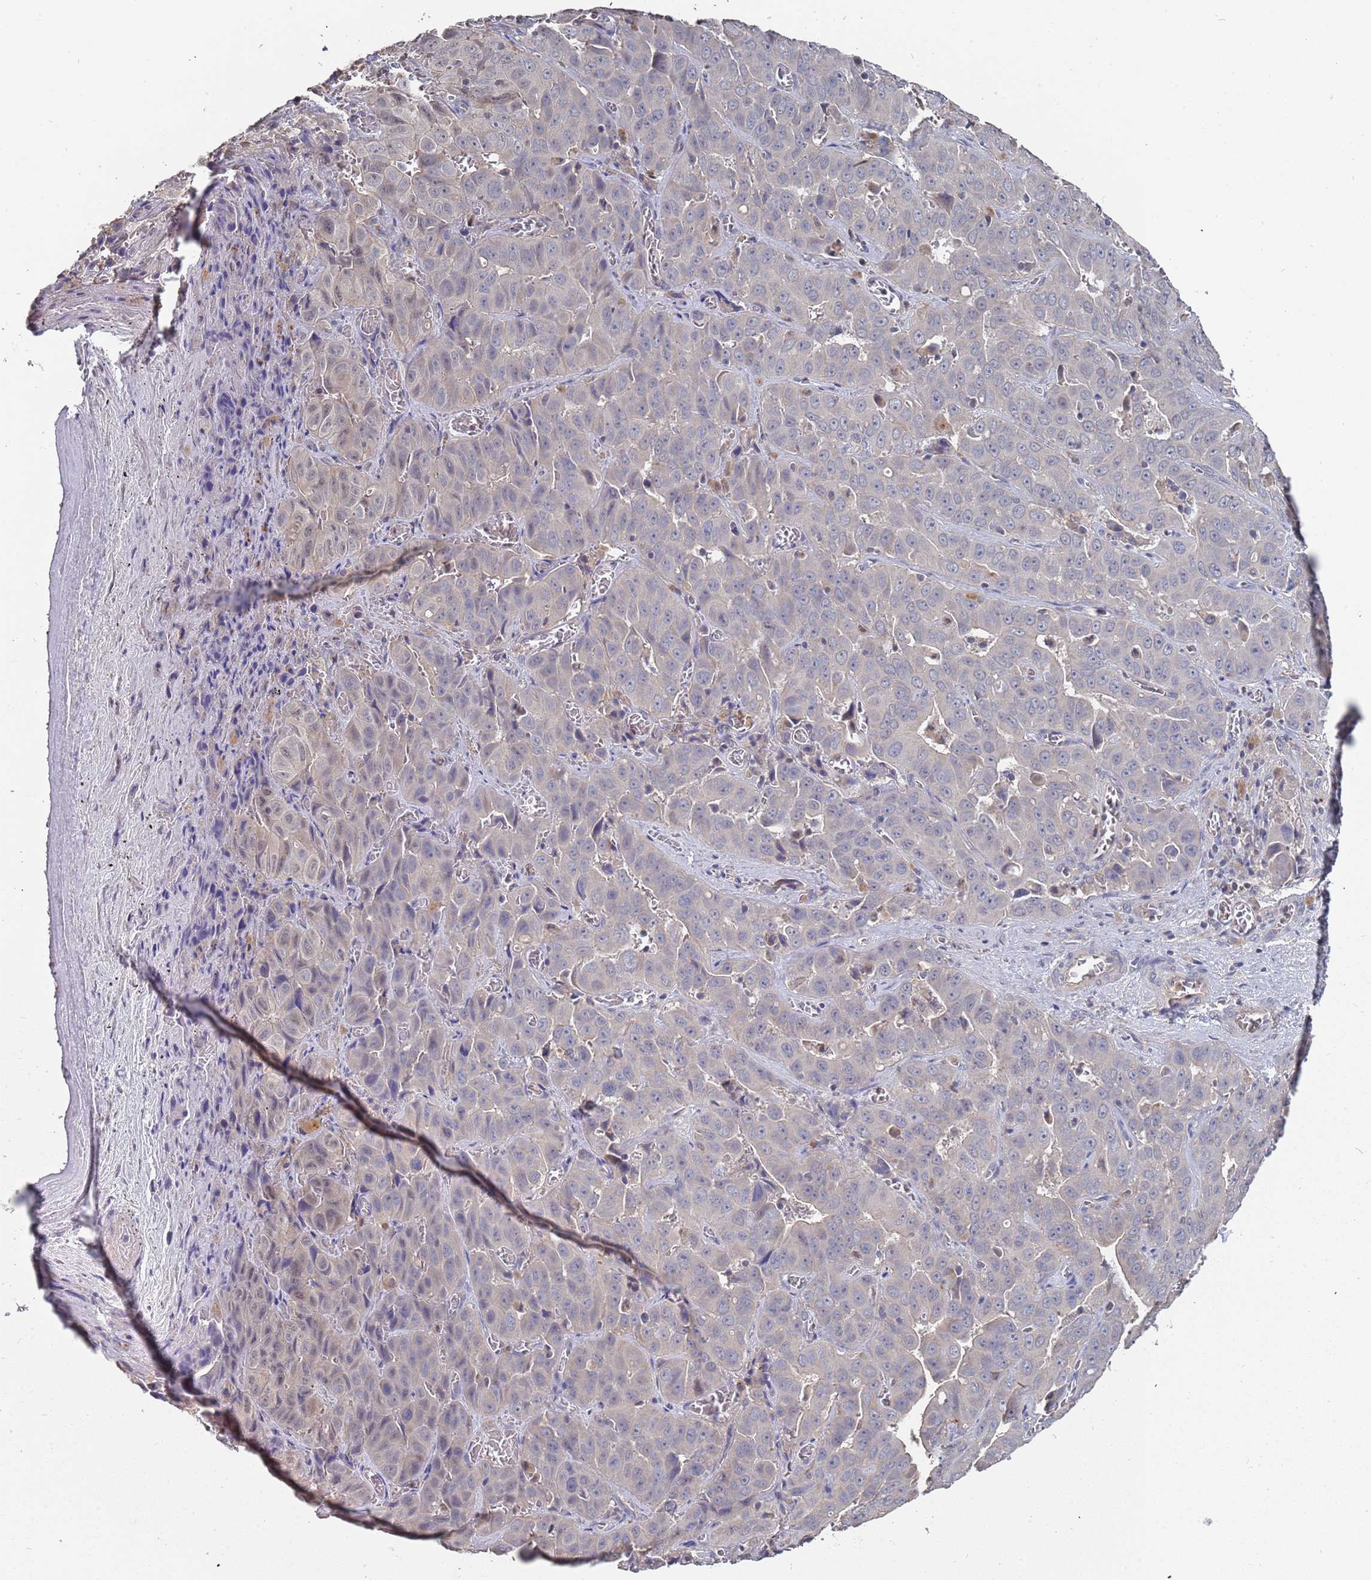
{"staining": {"intensity": "negative", "quantity": "none", "location": "none"}, "tissue": "liver cancer", "cell_type": "Tumor cells", "image_type": "cancer", "snomed": [{"axis": "morphology", "description": "Cholangiocarcinoma"}, {"axis": "topography", "description": "Liver"}], "caption": "A high-resolution histopathology image shows immunohistochemistry (IHC) staining of liver cancer, which displays no significant staining in tumor cells.", "gene": "TCEANC2", "patient": {"sex": "female", "age": 52}}